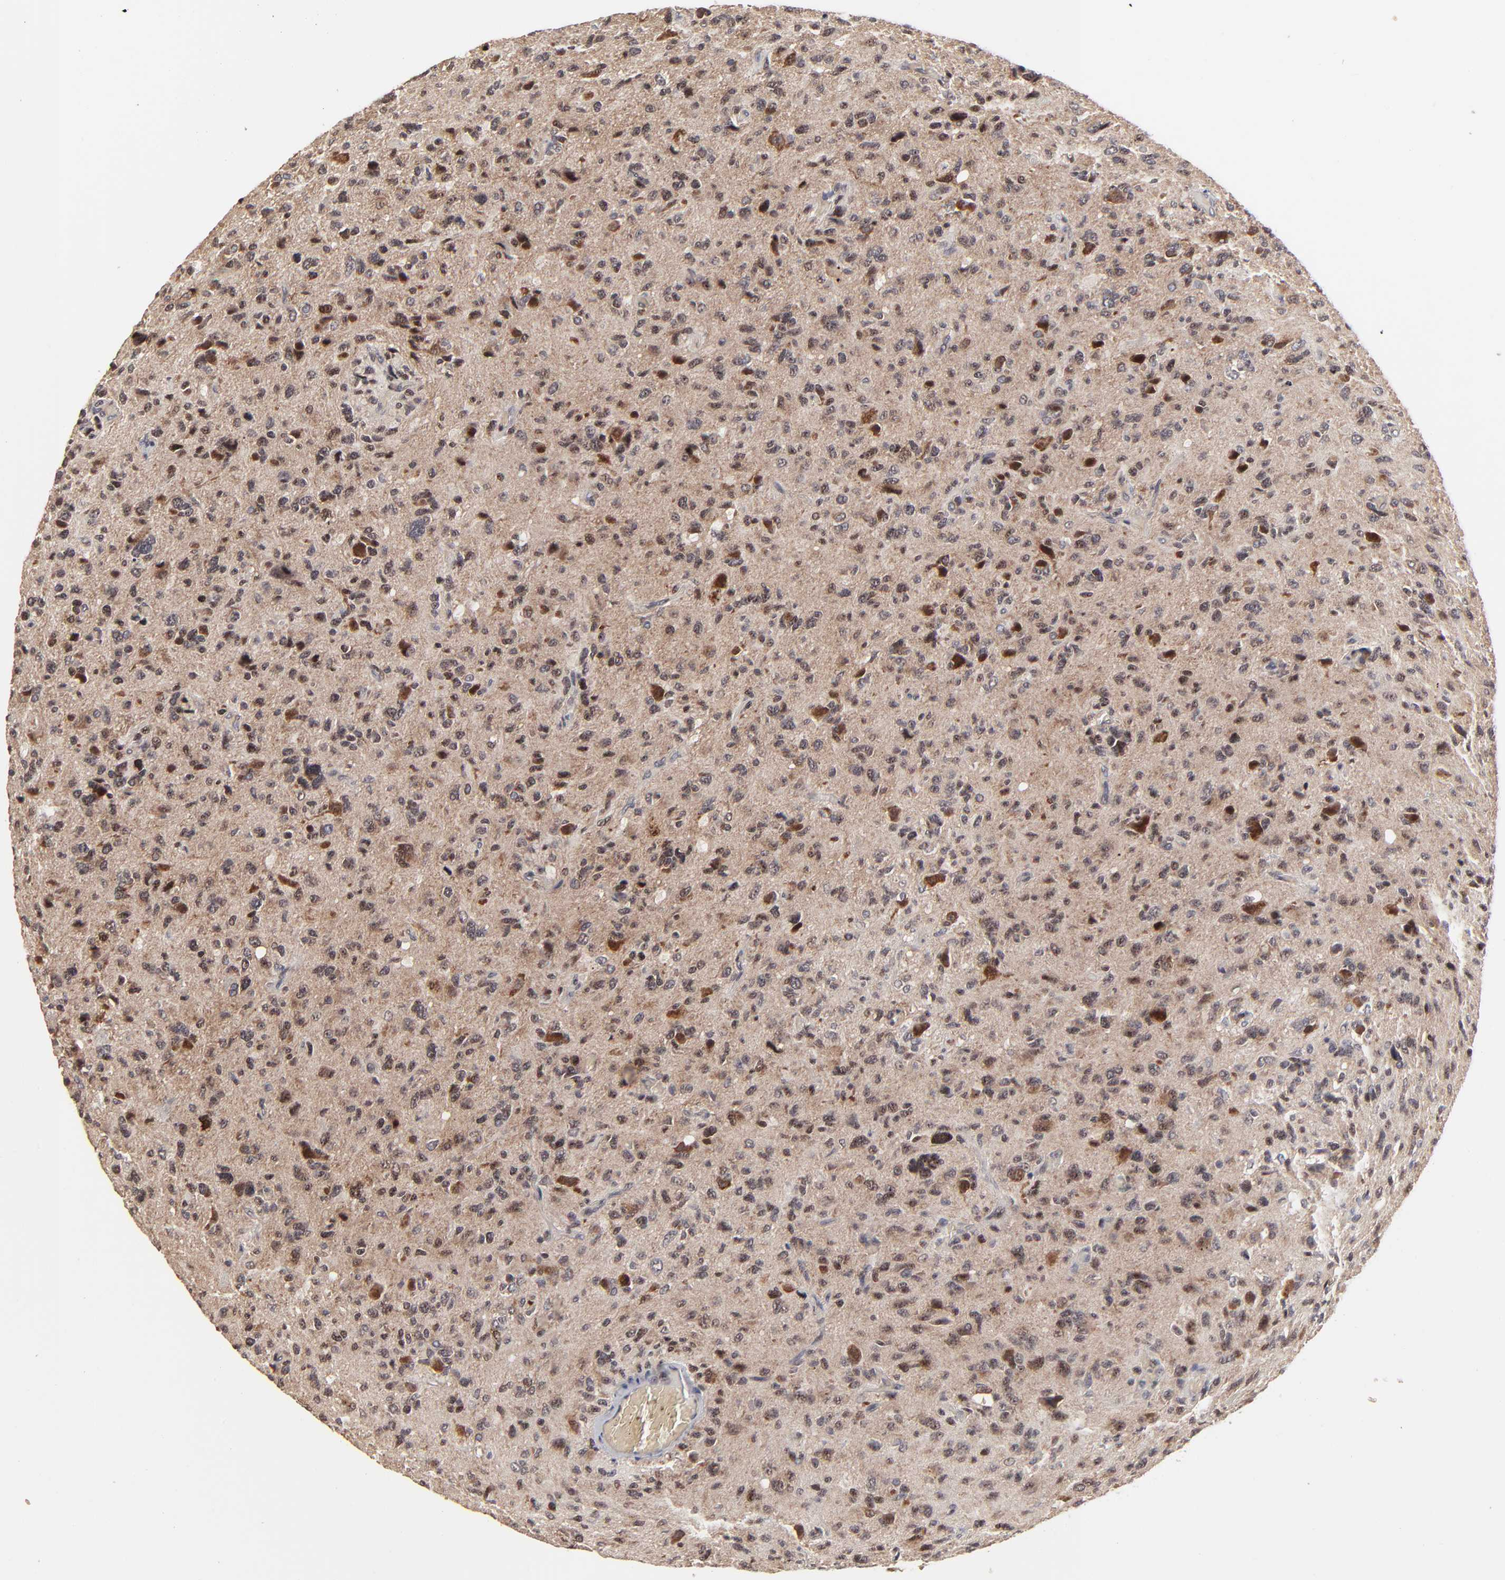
{"staining": {"intensity": "moderate", "quantity": "<25%", "location": "cytoplasmic/membranous"}, "tissue": "glioma", "cell_type": "Tumor cells", "image_type": "cancer", "snomed": [{"axis": "morphology", "description": "Glioma, malignant, High grade"}, {"axis": "topography", "description": "Brain"}], "caption": "Immunohistochemistry (DAB (3,3'-diaminobenzidine)) staining of glioma shows moderate cytoplasmic/membranous protein staining in about <25% of tumor cells.", "gene": "FRMD8", "patient": {"sex": "male", "age": 69}}